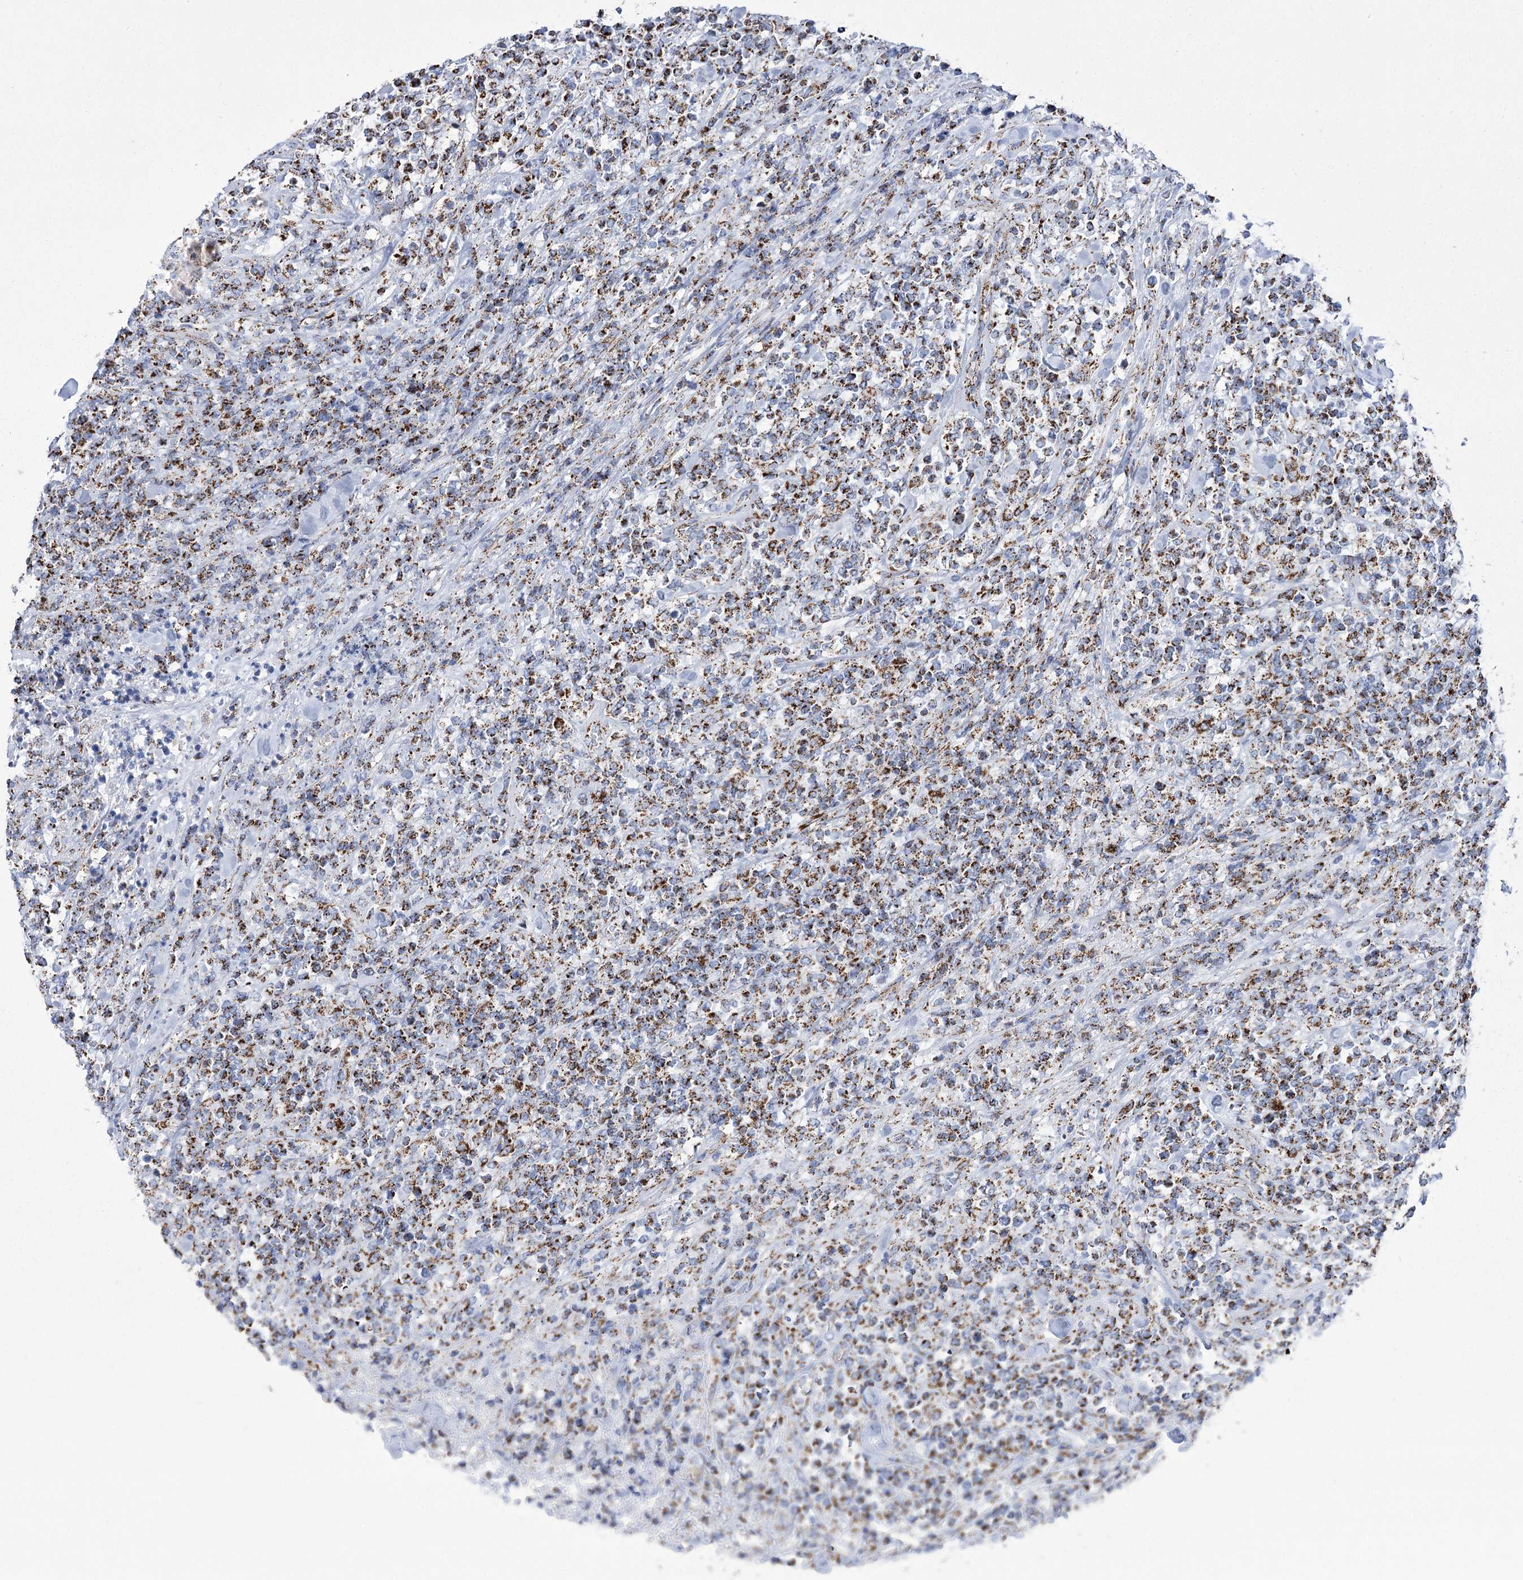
{"staining": {"intensity": "strong", "quantity": ">75%", "location": "cytoplasmic/membranous"}, "tissue": "lymphoma", "cell_type": "Tumor cells", "image_type": "cancer", "snomed": [{"axis": "morphology", "description": "Malignant lymphoma, non-Hodgkin's type, High grade"}, {"axis": "topography", "description": "Soft tissue"}], "caption": "Tumor cells exhibit high levels of strong cytoplasmic/membranous staining in approximately >75% of cells in human malignant lymphoma, non-Hodgkin's type (high-grade).", "gene": "PDHB", "patient": {"sex": "male", "age": 18}}